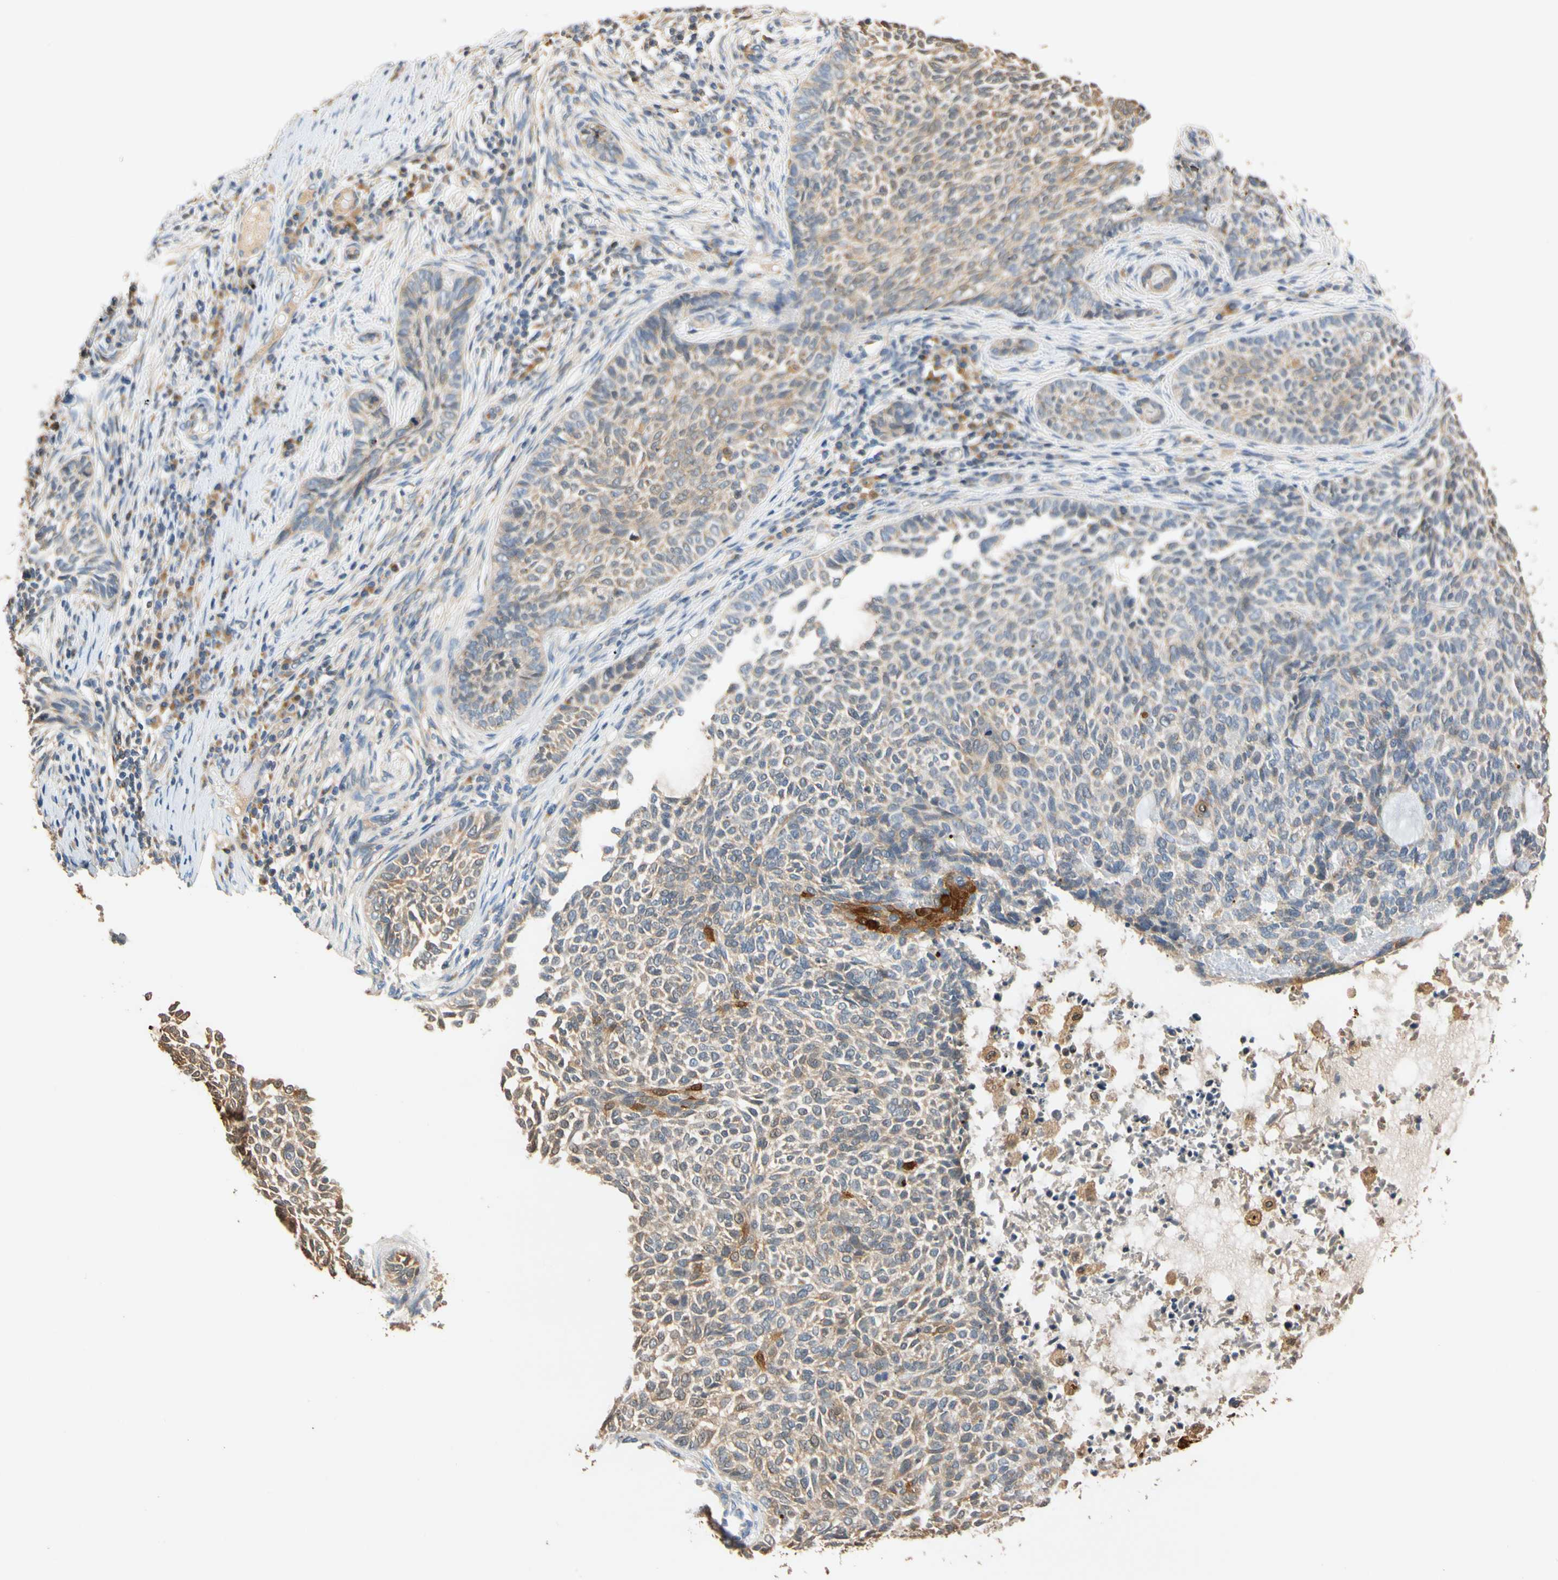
{"staining": {"intensity": "weak", "quantity": "<25%", "location": "cytoplasmic/membranous"}, "tissue": "skin cancer", "cell_type": "Tumor cells", "image_type": "cancer", "snomed": [{"axis": "morphology", "description": "Basal cell carcinoma"}, {"axis": "topography", "description": "Skin"}], "caption": "This is an IHC image of basal cell carcinoma (skin). There is no positivity in tumor cells.", "gene": "GPSM2", "patient": {"sex": "male", "age": 87}}